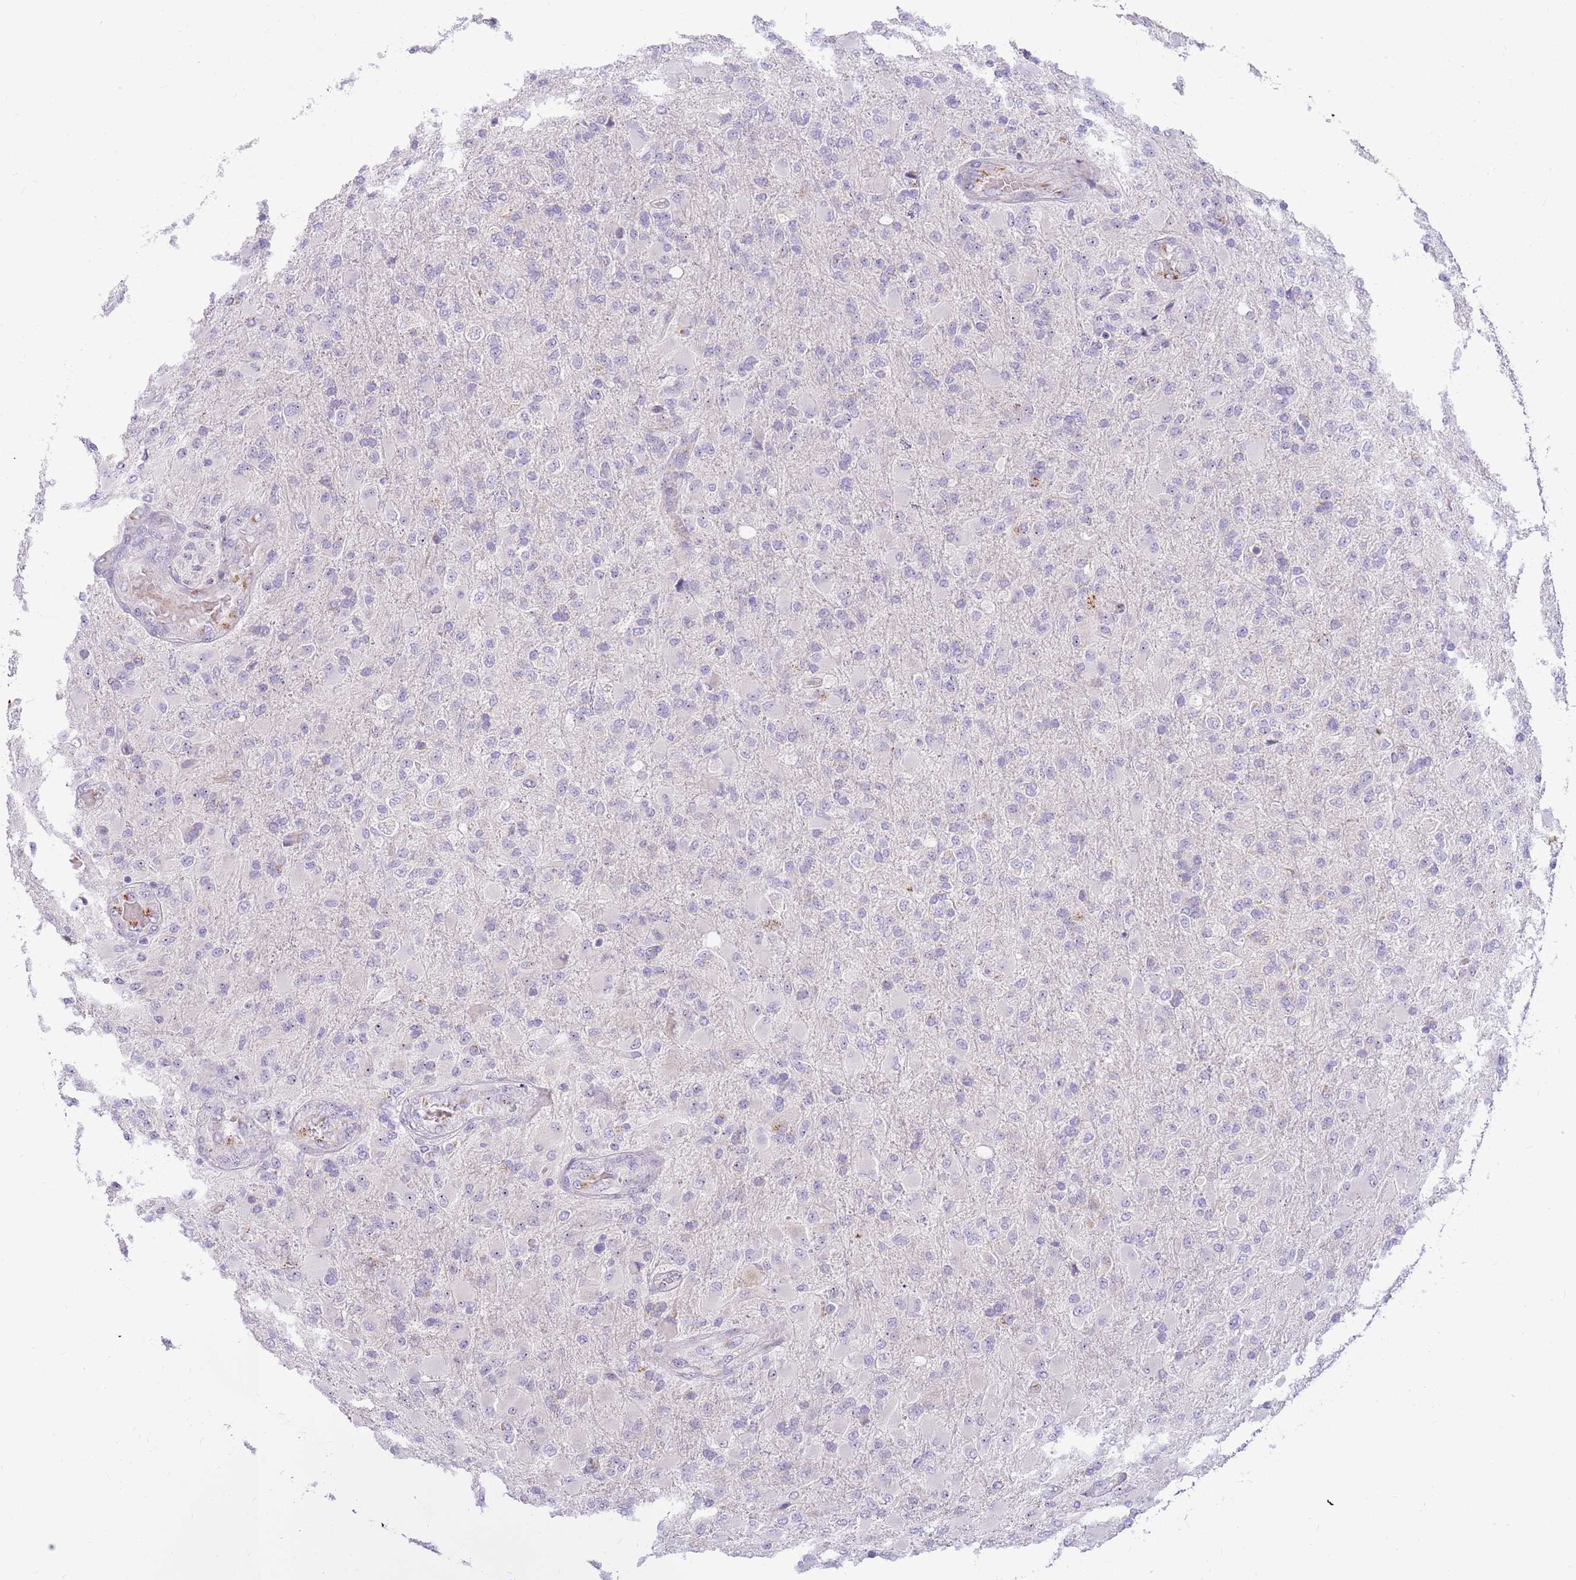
{"staining": {"intensity": "negative", "quantity": "none", "location": "none"}, "tissue": "glioma", "cell_type": "Tumor cells", "image_type": "cancer", "snomed": [{"axis": "morphology", "description": "Glioma, malignant, Low grade"}, {"axis": "topography", "description": "Brain"}], "caption": "Immunohistochemical staining of human glioma demonstrates no significant expression in tumor cells.", "gene": "DNAJA3", "patient": {"sex": "male", "age": 65}}